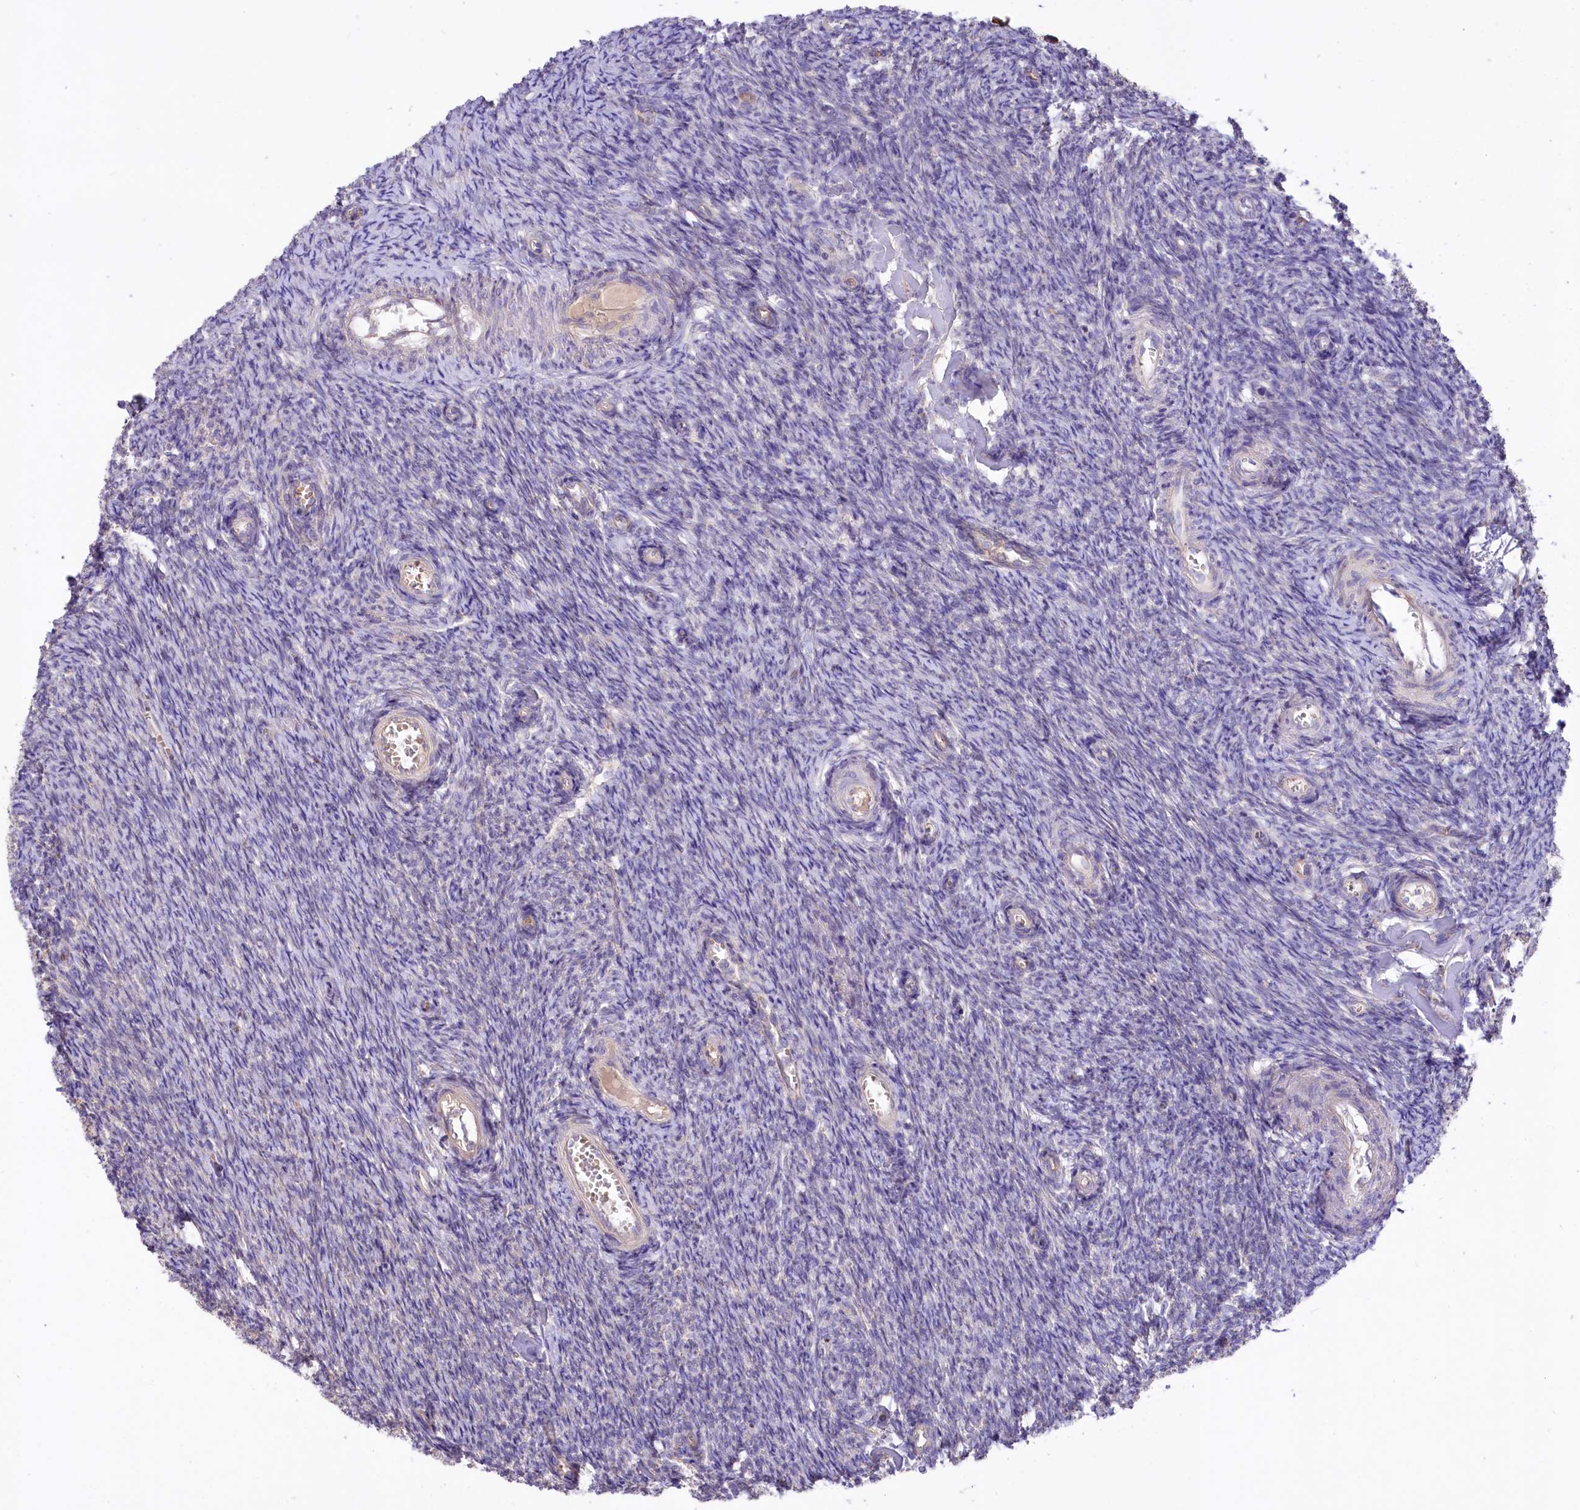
{"staining": {"intensity": "negative", "quantity": "none", "location": "none"}, "tissue": "ovary", "cell_type": "Ovarian stroma cells", "image_type": "normal", "snomed": [{"axis": "morphology", "description": "Normal tissue, NOS"}, {"axis": "topography", "description": "Ovary"}], "caption": "This is an immunohistochemistry (IHC) photomicrograph of unremarkable human ovary. There is no expression in ovarian stroma cells.", "gene": "ZNF45", "patient": {"sex": "female", "age": 44}}